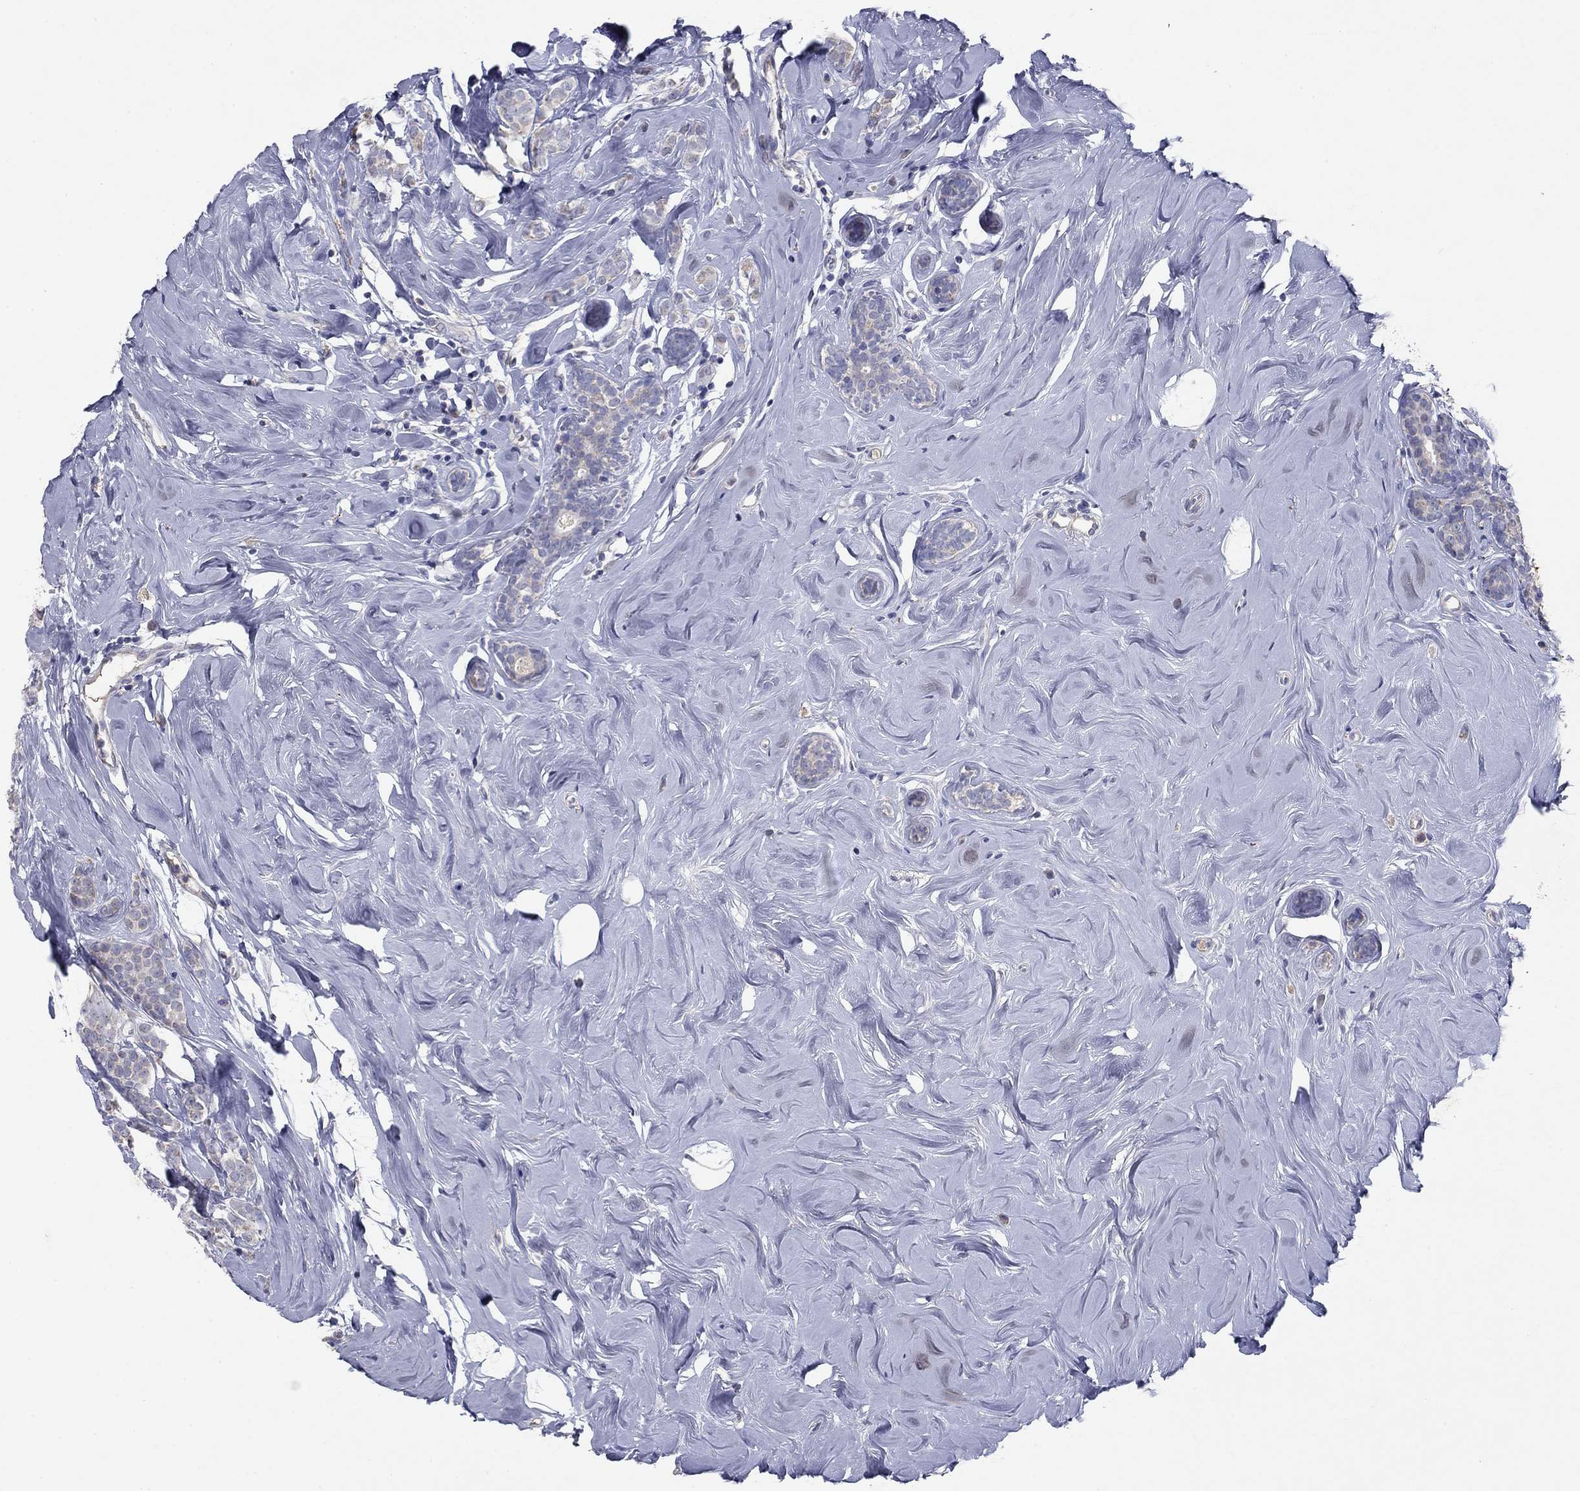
{"staining": {"intensity": "negative", "quantity": "none", "location": "none"}, "tissue": "breast cancer", "cell_type": "Tumor cells", "image_type": "cancer", "snomed": [{"axis": "morphology", "description": "Lobular carcinoma"}, {"axis": "topography", "description": "Breast"}], "caption": "A micrograph of breast cancer (lobular carcinoma) stained for a protein reveals no brown staining in tumor cells.", "gene": "PTGDS", "patient": {"sex": "female", "age": 49}}